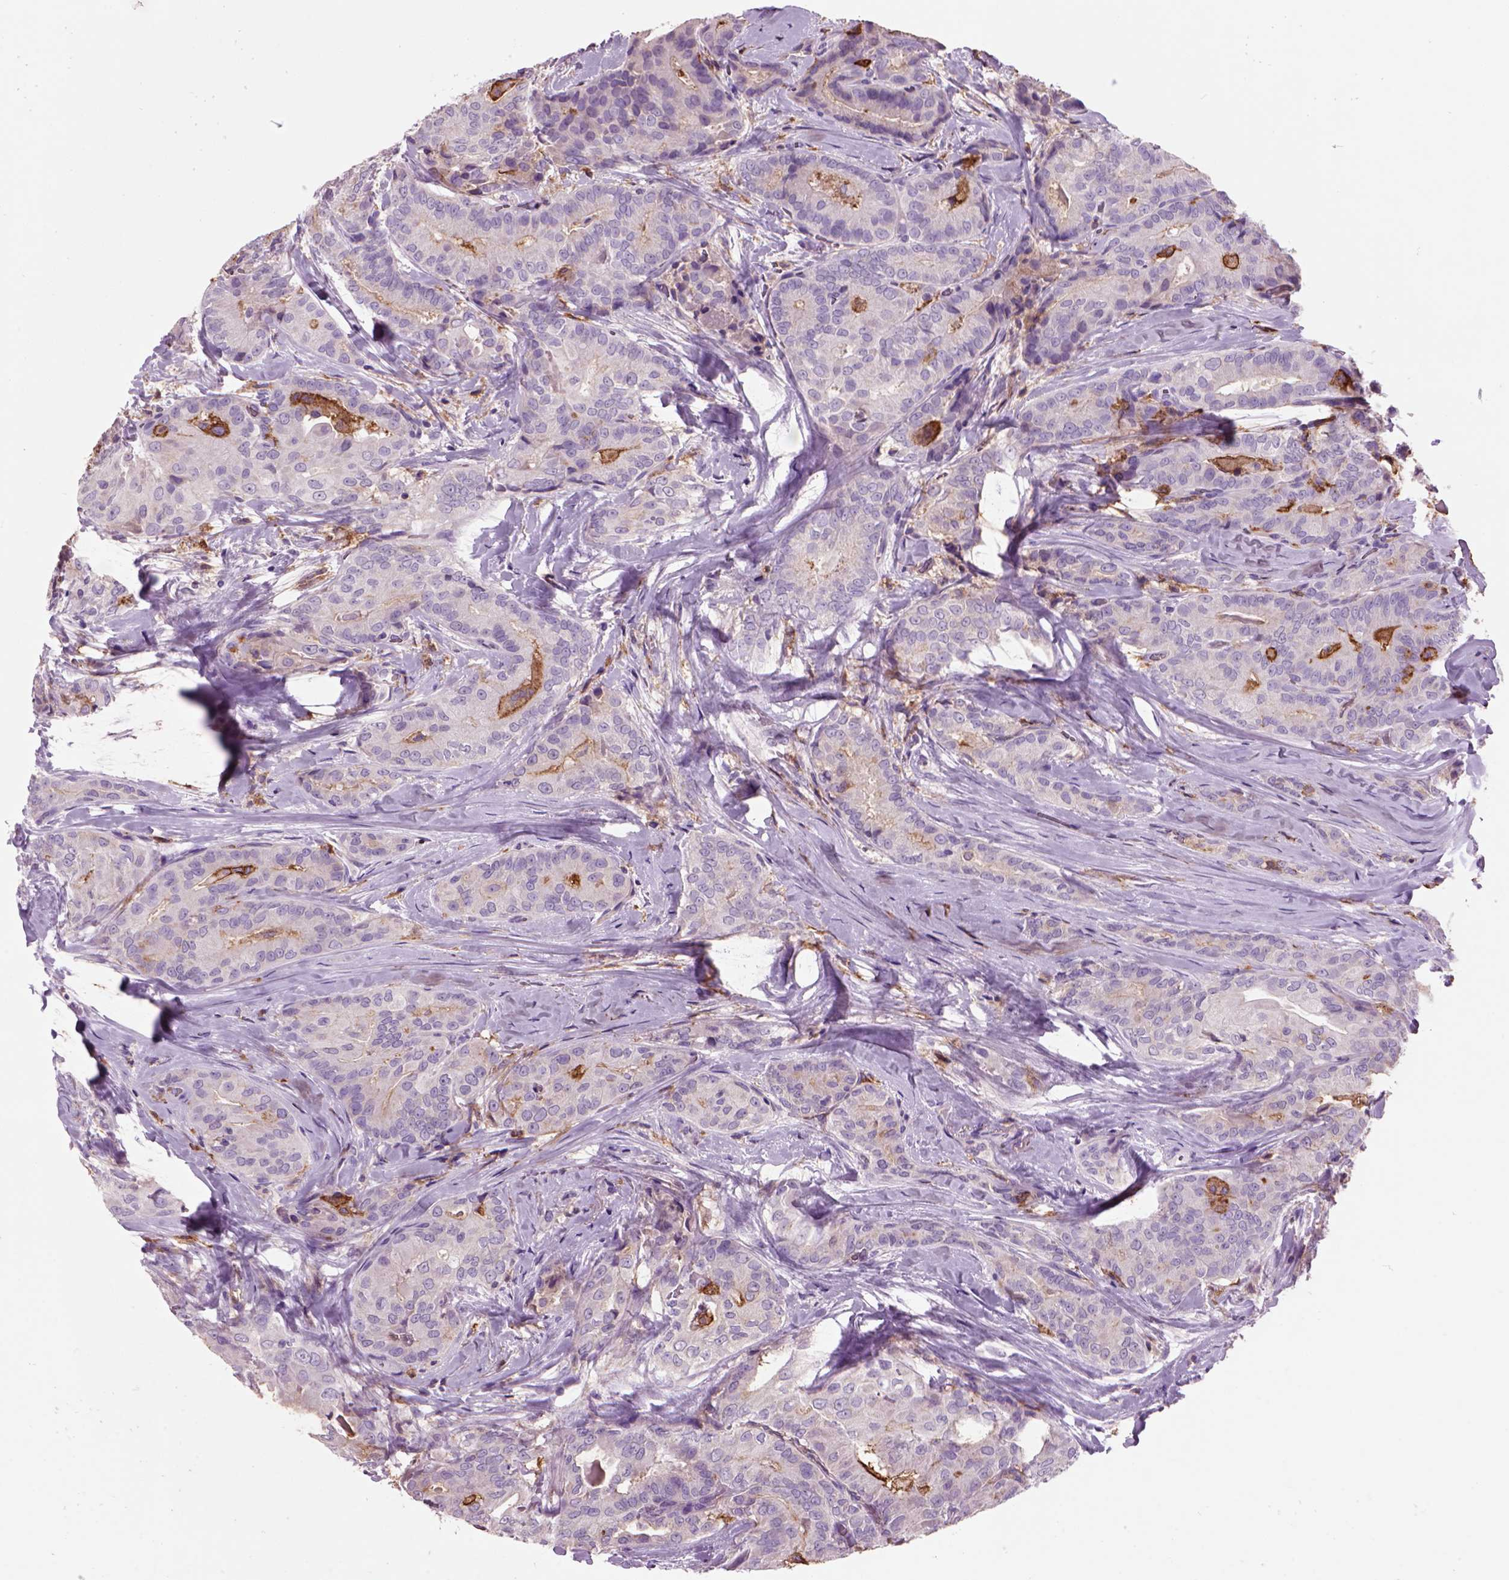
{"staining": {"intensity": "negative", "quantity": "none", "location": "none"}, "tissue": "thyroid cancer", "cell_type": "Tumor cells", "image_type": "cancer", "snomed": [{"axis": "morphology", "description": "Papillary adenocarcinoma, NOS"}, {"axis": "topography", "description": "Thyroid gland"}], "caption": "An image of human thyroid cancer (papillary adenocarcinoma) is negative for staining in tumor cells.", "gene": "CD14", "patient": {"sex": "male", "age": 61}}